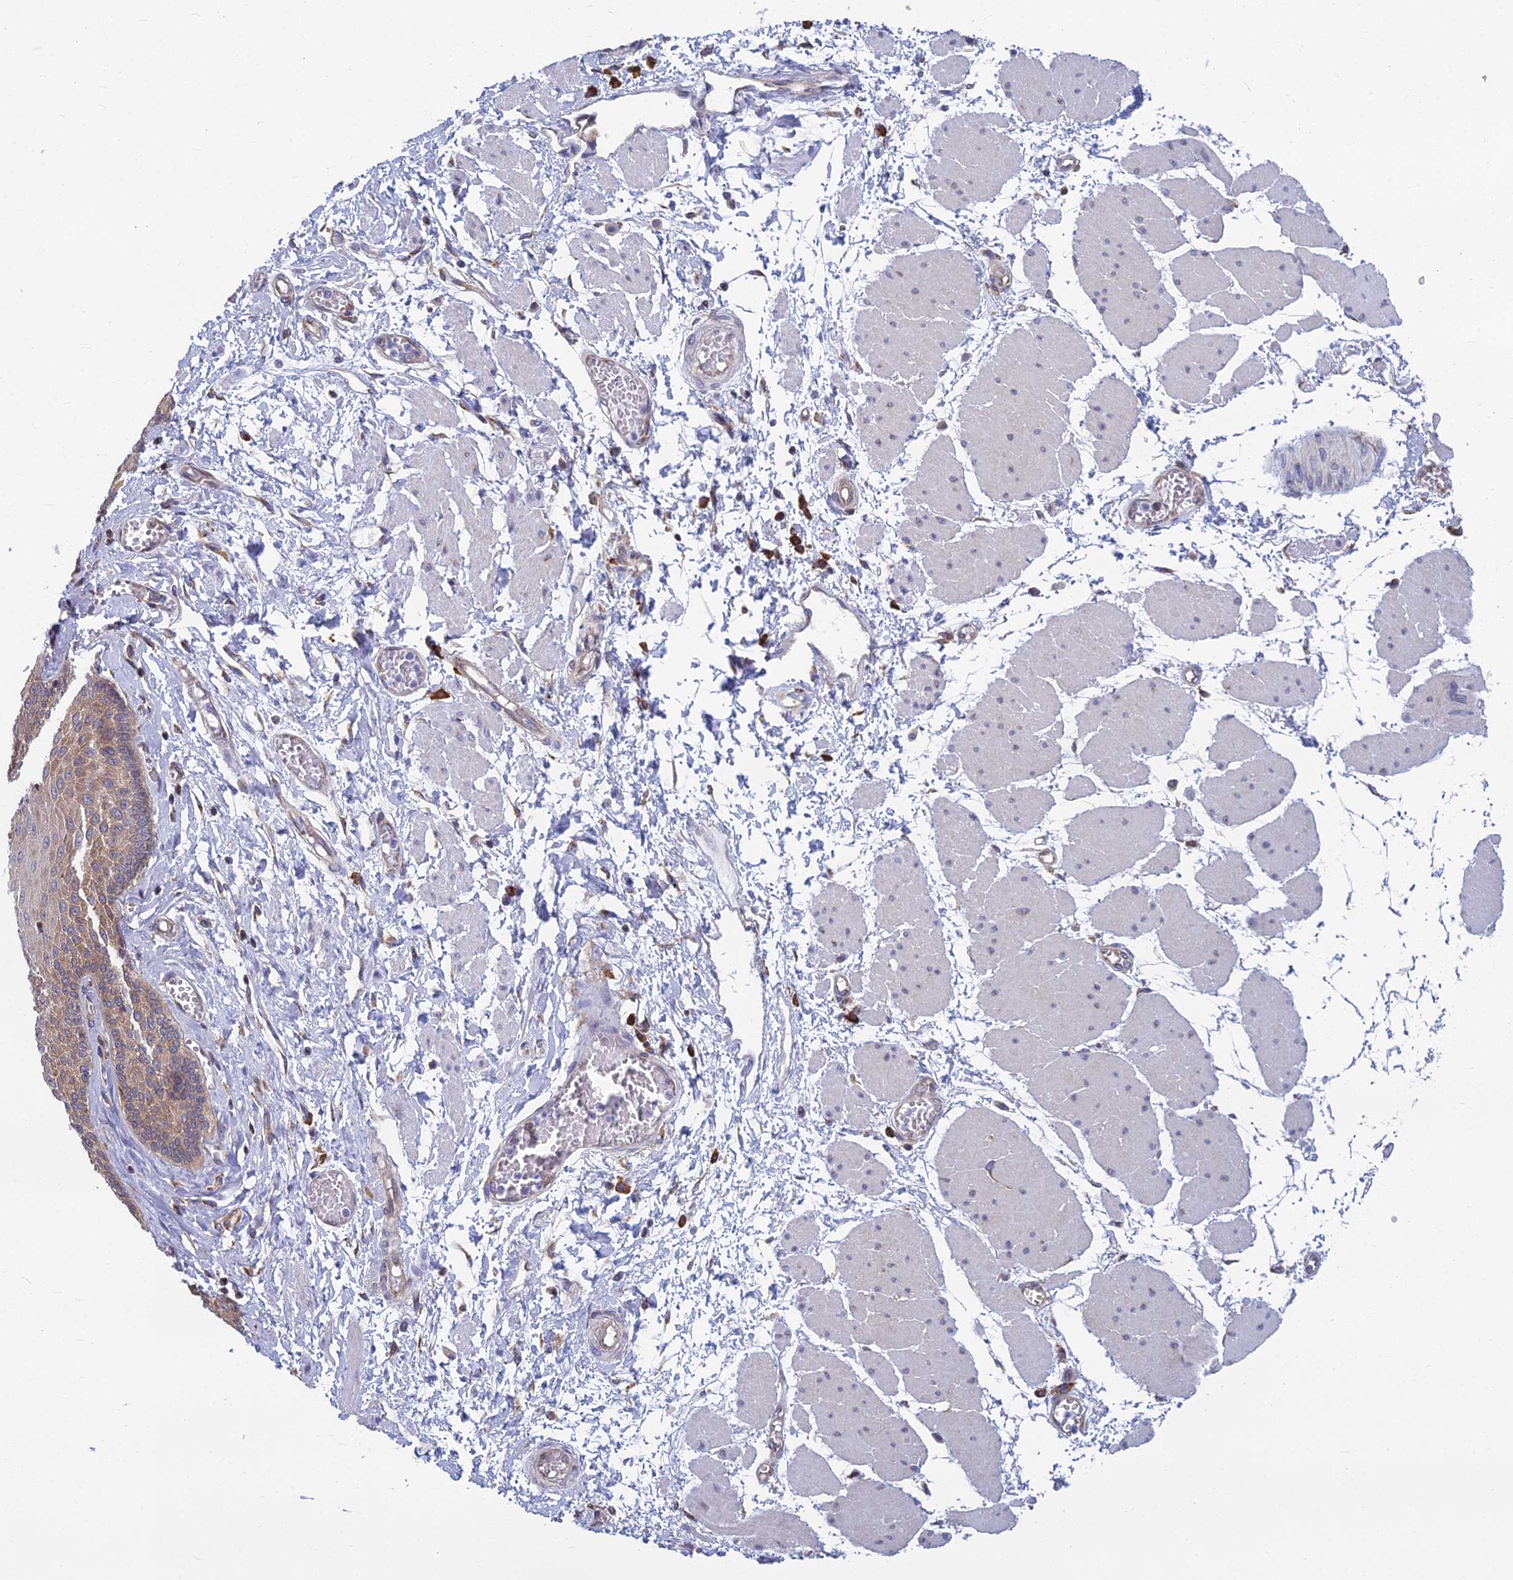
{"staining": {"intensity": "moderate", "quantity": ">75%", "location": "cytoplasmic/membranous"}, "tissue": "esophagus", "cell_type": "Squamous epithelial cells", "image_type": "normal", "snomed": [{"axis": "morphology", "description": "Normal tissue, NOS"}, {"axis": "topography", "description": "Esophagus"}], "caption": "Protein staining of benign esophagus displays moderate cytoplasmic/membranous staining in approximately >75% of squamous epithelial cells.", "gene": "KIAA1143", "patient": {"sex": "male", "age": 60}}